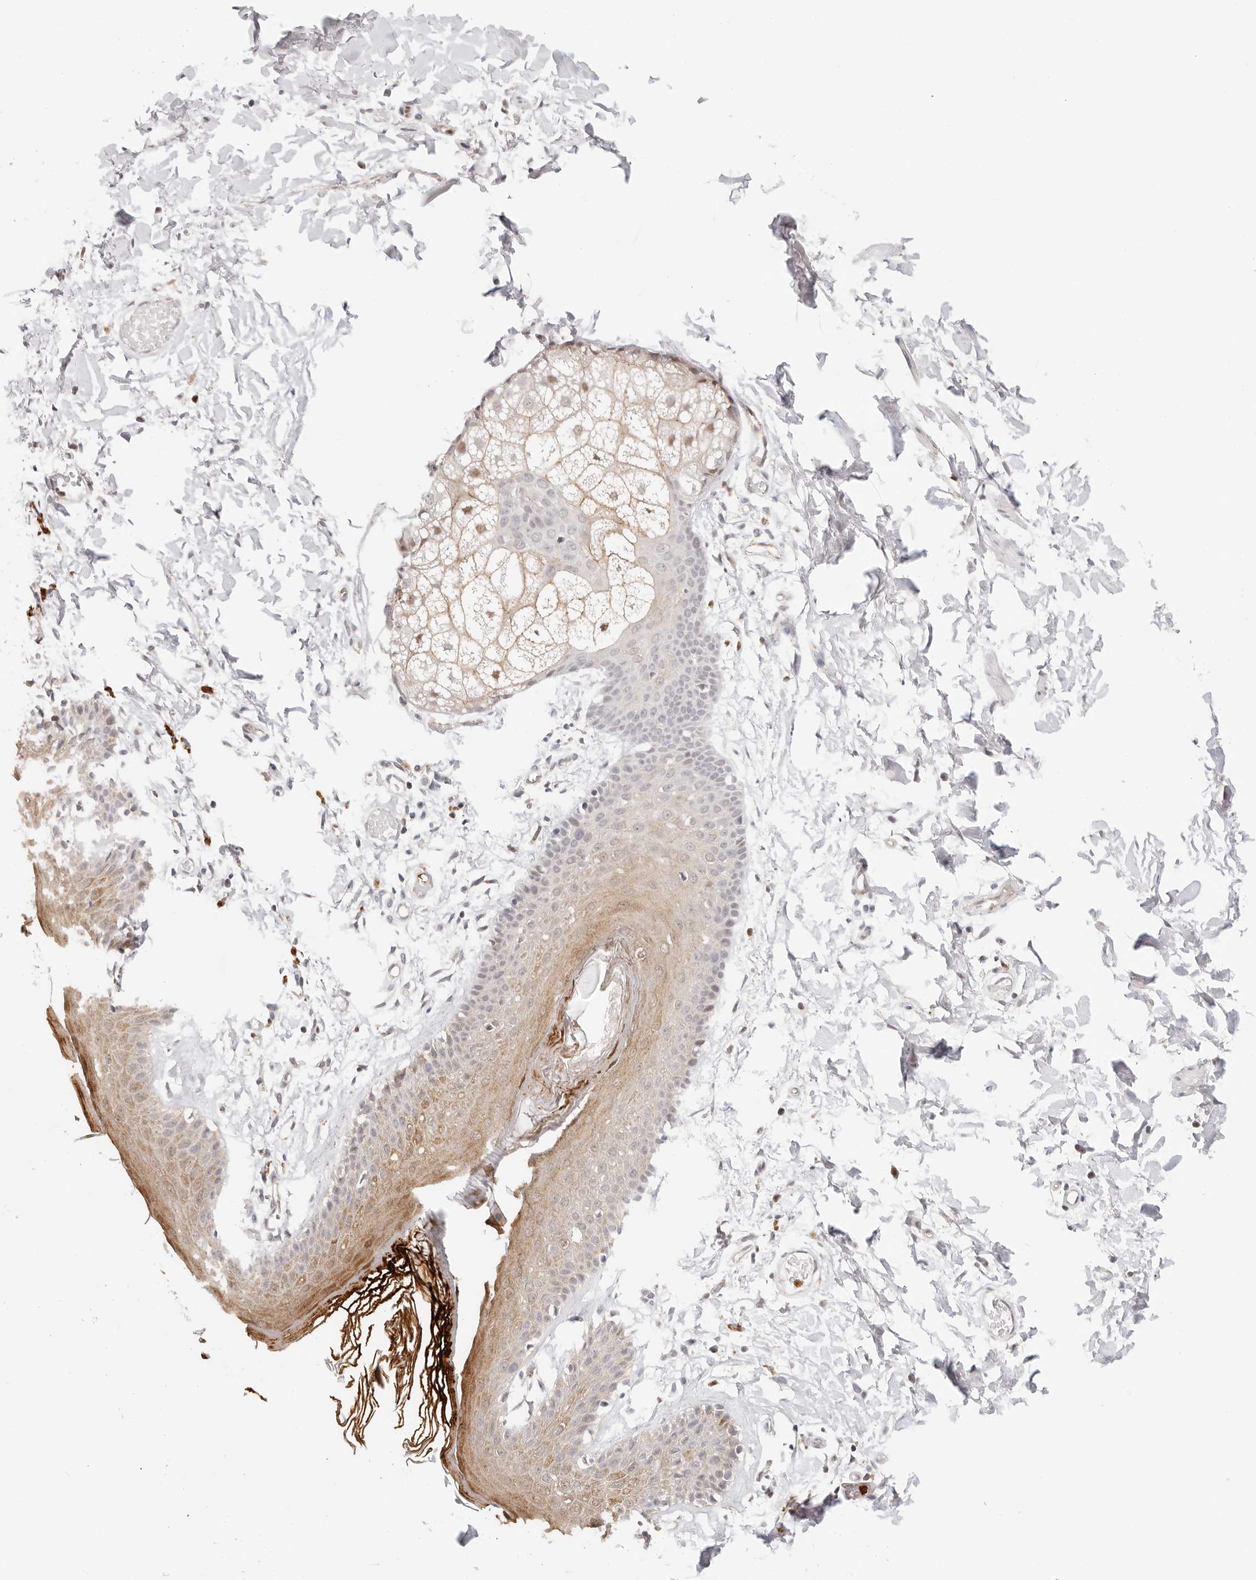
{"staining": {"intensity": "moderate", "quantity": ">75%", "location": "cytoplasmic/membranous,nuclear"}, "tissue": "skin", "cell_type": "Epidermal cells", "image_type": "normal", "snomed": [{"axis": "morphology", "description": "Normal tissue, NOS"}, {"axis": "topography", "description": "Vulva"}], "caption": "Immunohistochemical staining of unremarkable skin shows medium levels of moderate cytoplasmic/membranous,nuclear staining in about >75% of epidermal cells. The staining is performed using DAB (3,3'-diaminobenzidine) brown chromogen to label protein expression. The nuclei are counter-stained blue using hematoxylin.", "gene": "AFDN", "patient": {"sex": "female", "age": 73}}